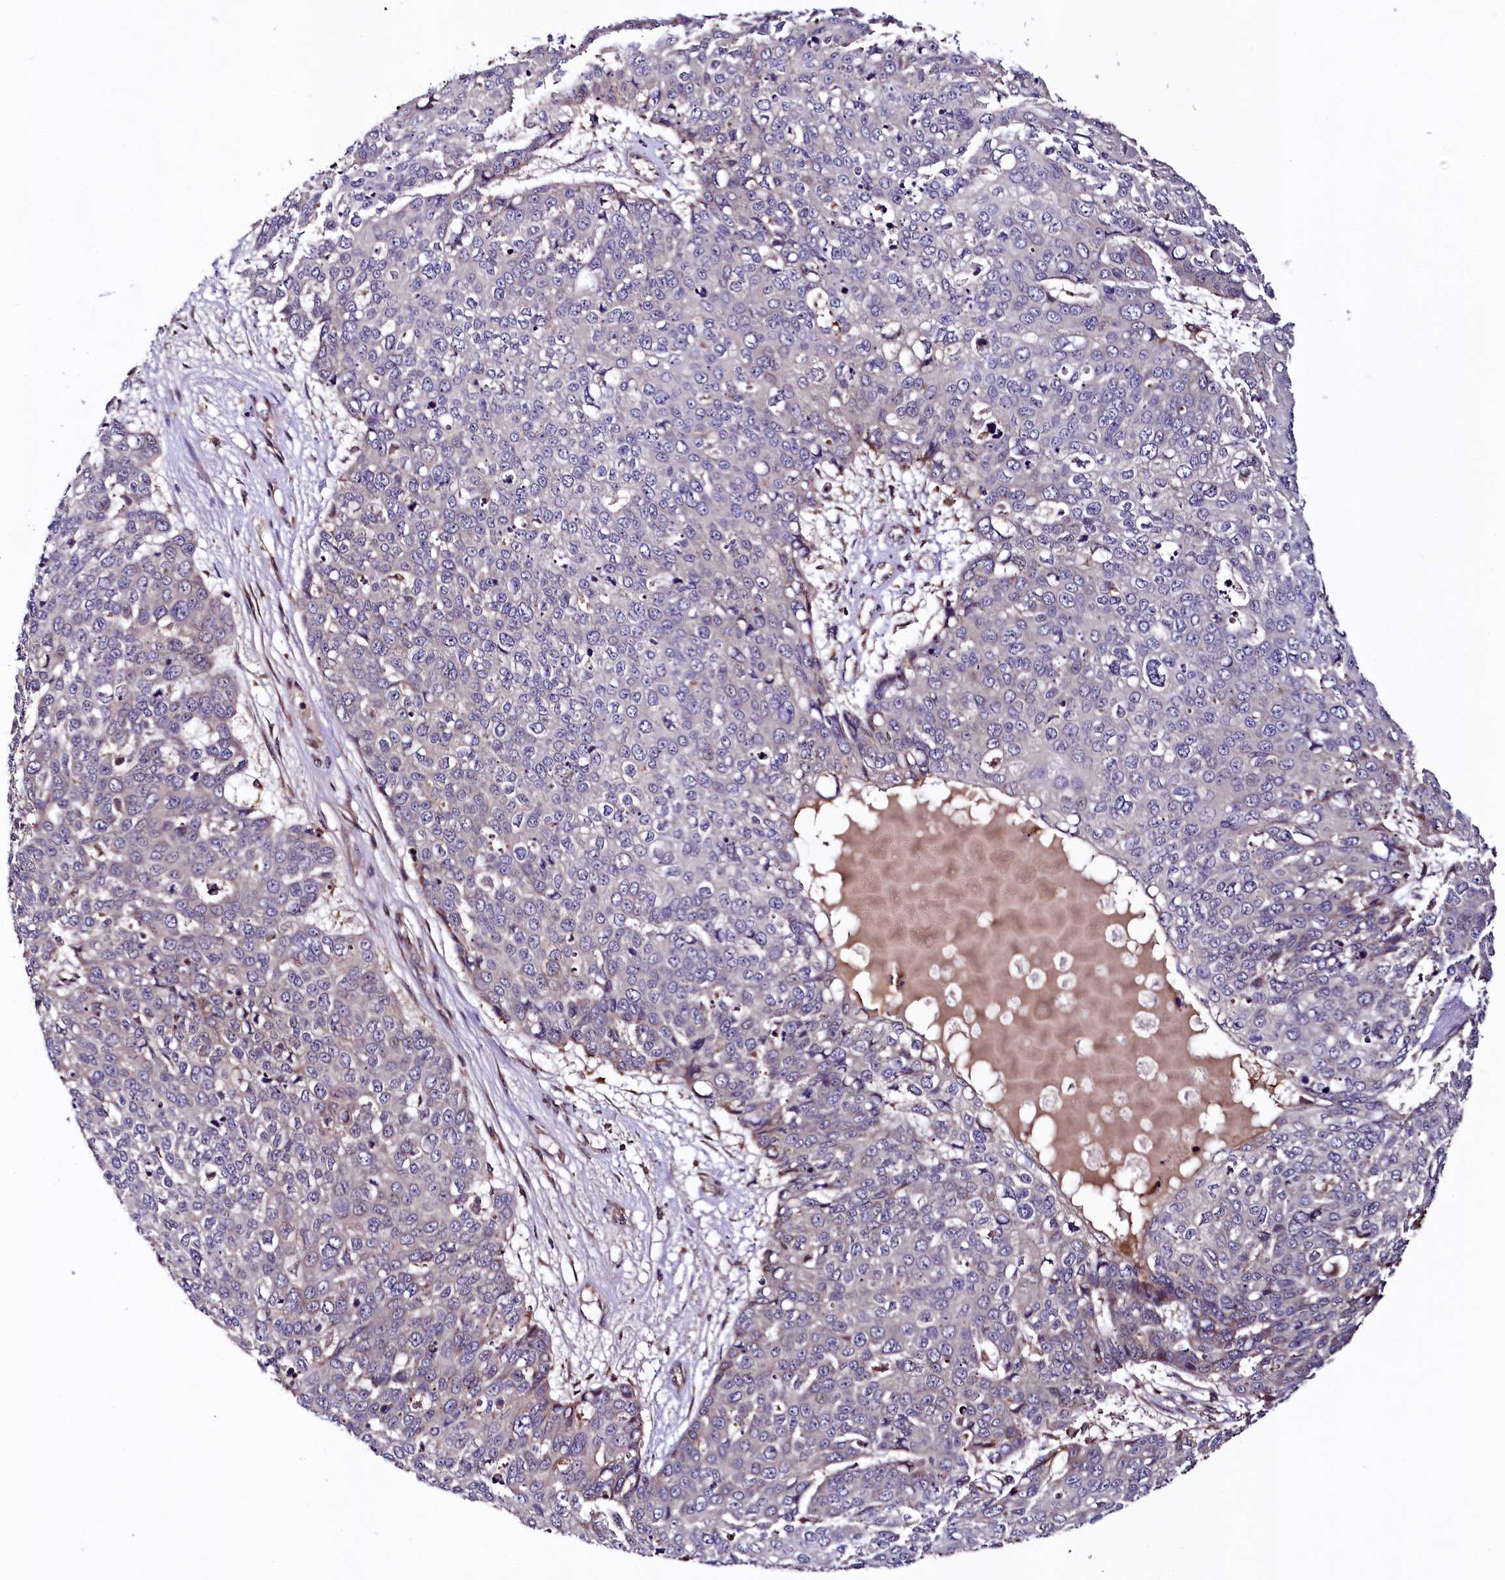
{"staining": {"intensity": "negative", "quantity": "none", "location": "none"}, "tissue": "skin cancer", "cell_type": "Tumor cells", "image_type": "cancer", "snomed": [{"axis": "morphology", "description": "Squamous cell carcinoma, NOS"}, {"axis": "topography", "description": "Skin"}], "caption": "Skin squamous cell carcinoma was stained to show a protein in brown. There is no significant expression in tumor cells.", "gene": "VPS35", "patient": {"sex": "male", "age": 71}}